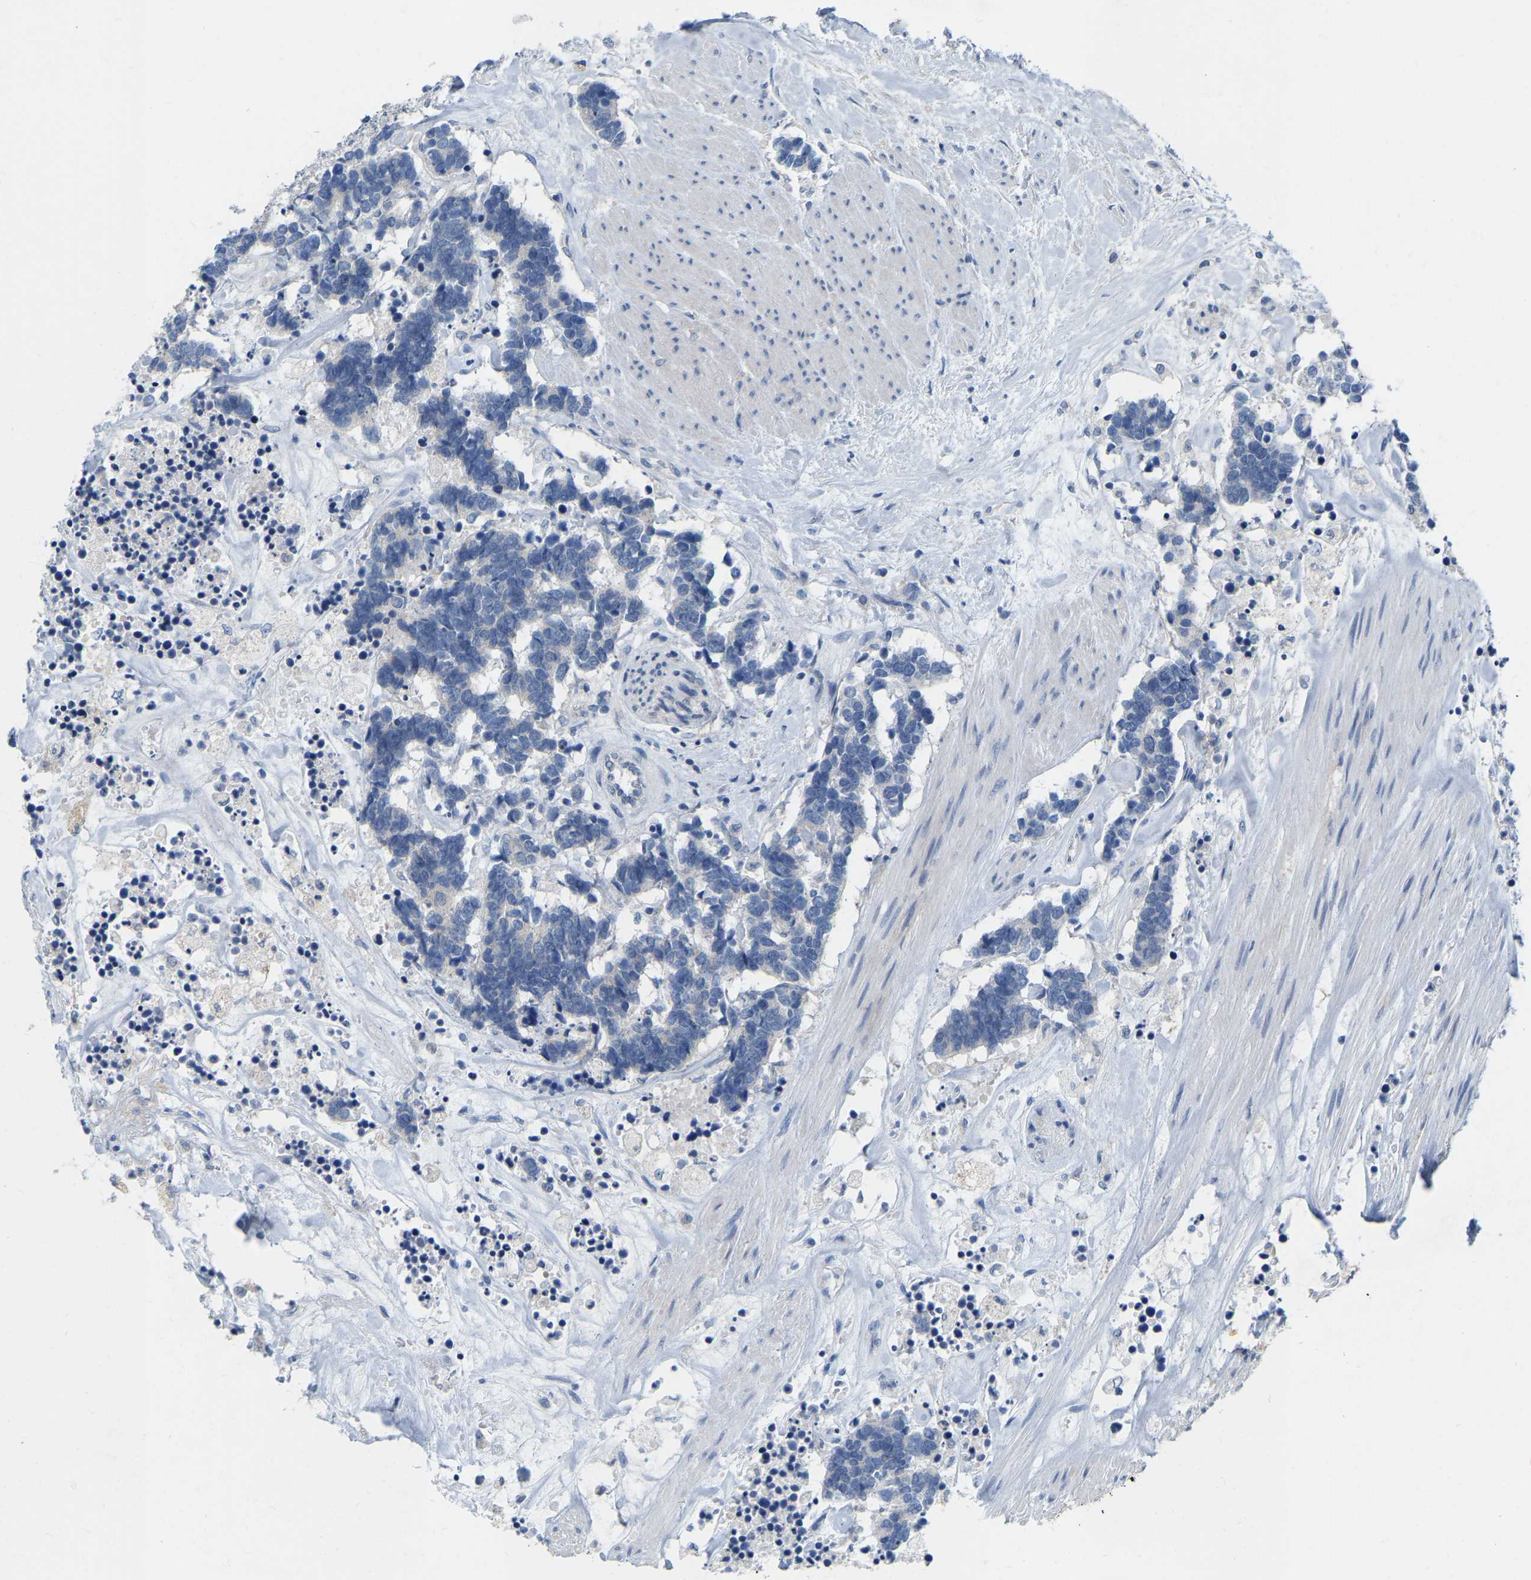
{"staining": {"intensity": "negative", "quantity": "none", "location": "none"}, "tissue": "carcinoid", "cell_type": "Tumor cells", "image_type": "cancer", "snomed": [{"axis": "morphology", "description": "Carcinoma, NOS"}, {"axis": "morphology", "description": "Carcinoid, malignant, NOS"}, {"axis": "topography", "description": "Urinary bladder"}], "caption": "This is a photomicrograph of immunohistochemistry (IHC) staining of carcinoma, which shows no positivity in tumor cells.", "gene": "WIPI2", "patient": {"sex": "male", "age": 57}}